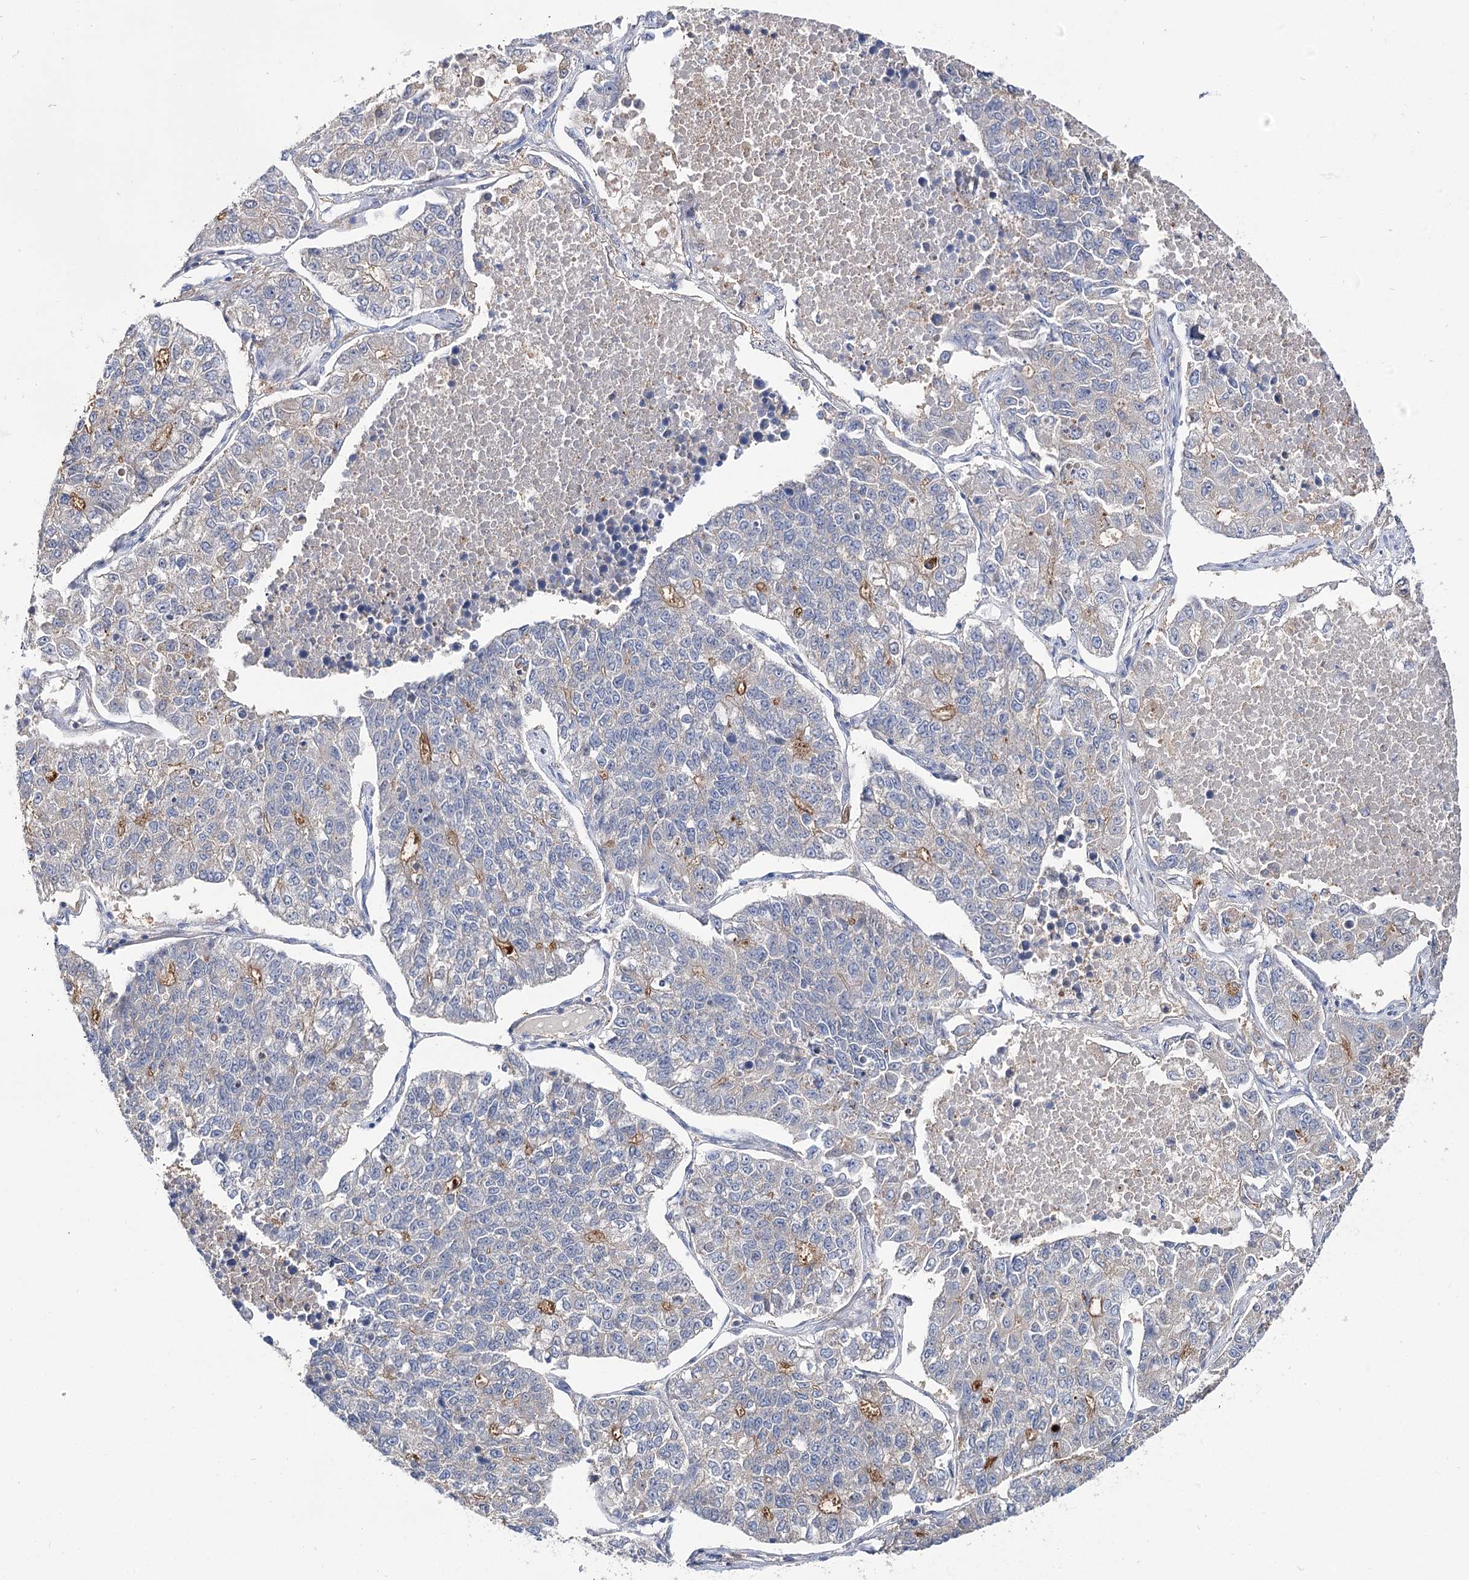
{"staining": {"intensity": "negative", "quantity": "none", "location": "none"}, "tissue": "lung cancer", "cell_type": "Tumor cells", "image_type": "cancer", "snomed": [{"axis": "morphology", "description": "Adenocarcinoma, NOS"}, {"axis": "topography", "description": "Lung"}], "caption": "Immunohistochemistry of human lung cancer (adenocarcinoma) shows no expression in tumor cells. (DAB (3,3'-diaminobenzidine) IHC visualized using brightfield microscopy, high magnification).", "gene": "UGP2", "patient": {"sex": "male", "age": 49}}